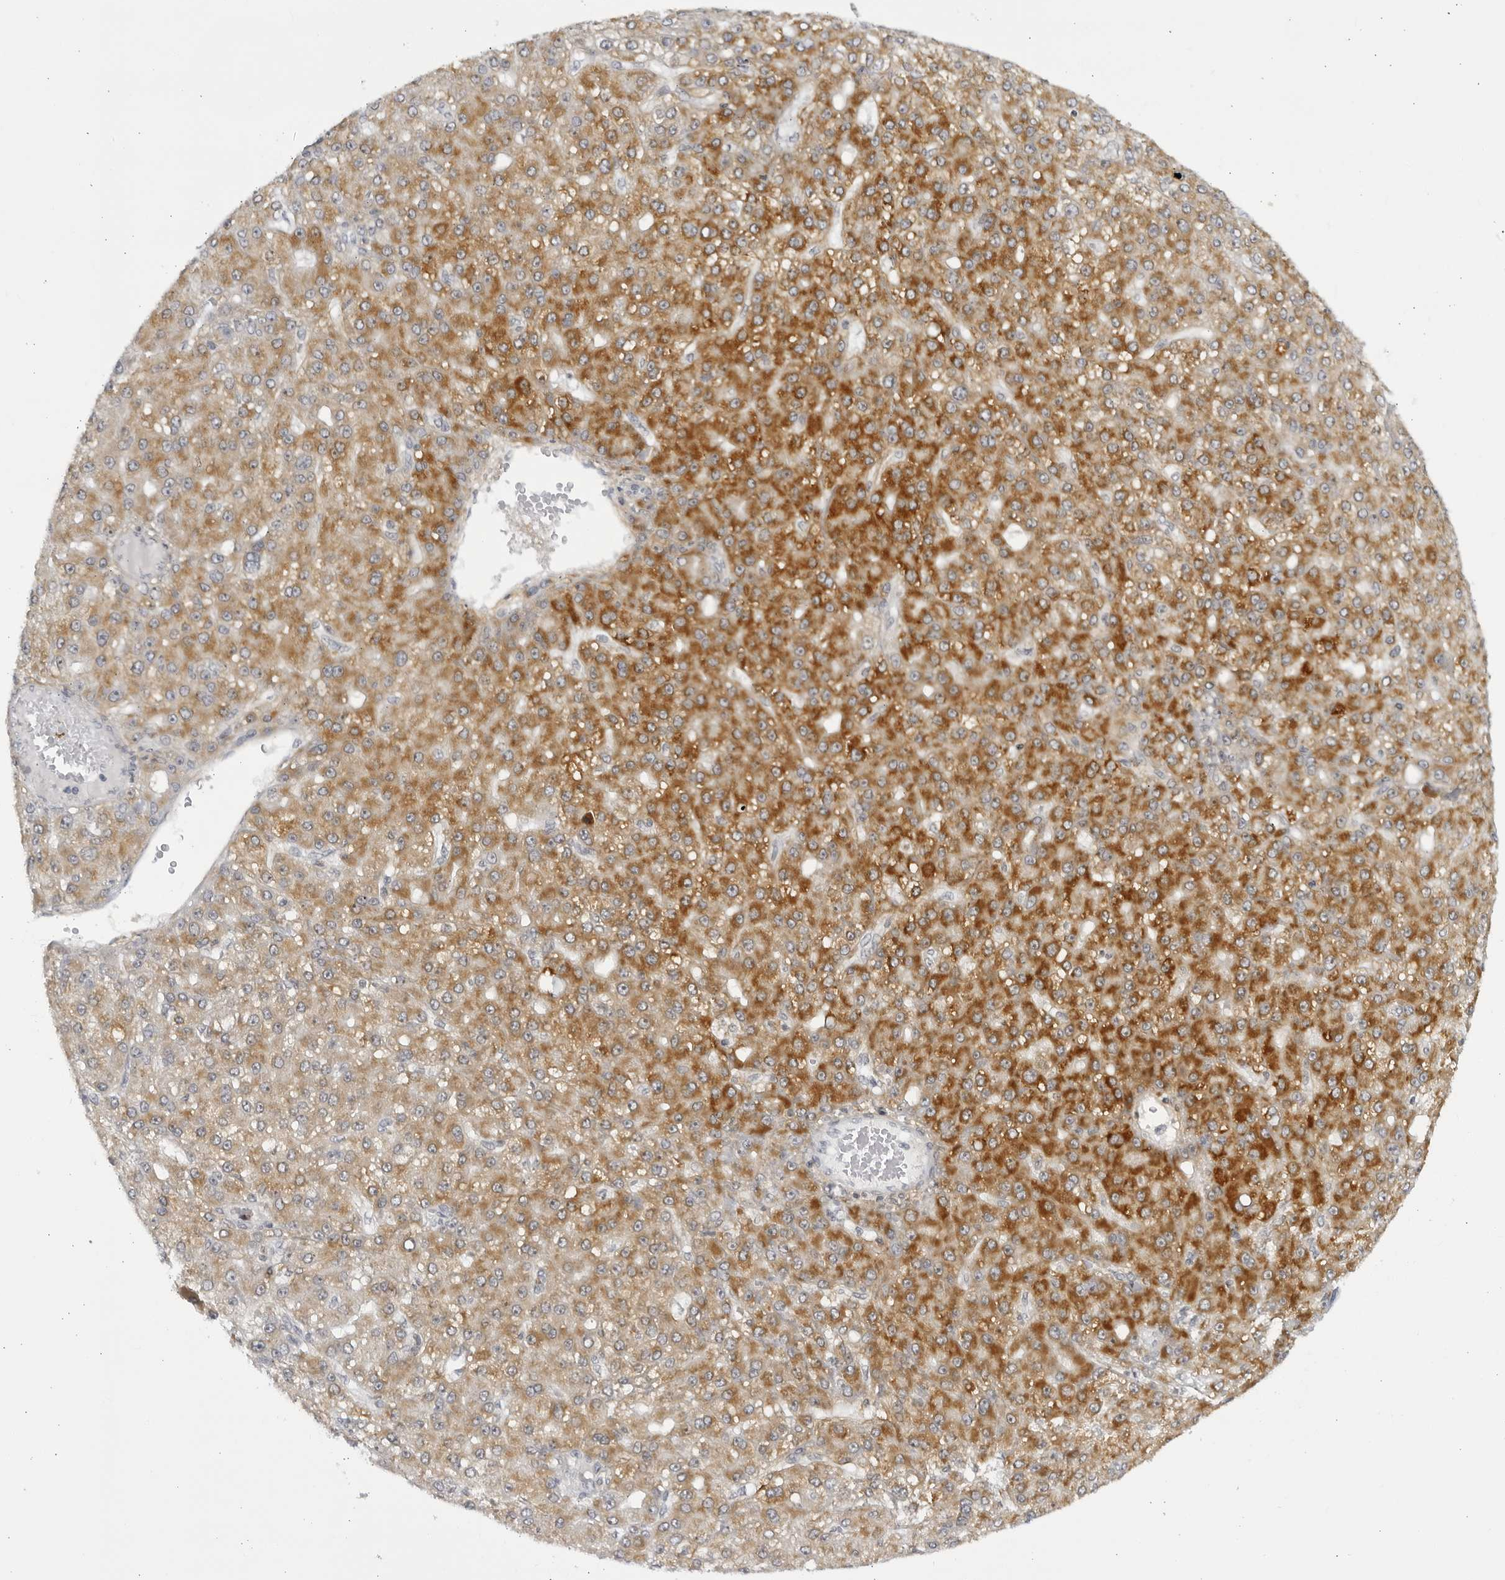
{"staining": {"intensity": "strong", "quantity": "25%-75%", "location": "cytoplasmic/membranous"}, "tissue": "liver cancer", "cell_type": "Tumor cells", "image_type": "cancer", "snomed": [{"axis": "morphology", "description": "Carcinoma, Hepatocellular, NOS"}, {"axis": "topography", "description": "Liver"}], "caption": "Human liver cancer (hepatocellular carcinoma) stained with a brown dye displays strong cytoplasmic/membranous positive positivity in about 25%-75% of tumor cells.", "gene": "CNBD1", "patient": {"sex": "male", "age": 67}}